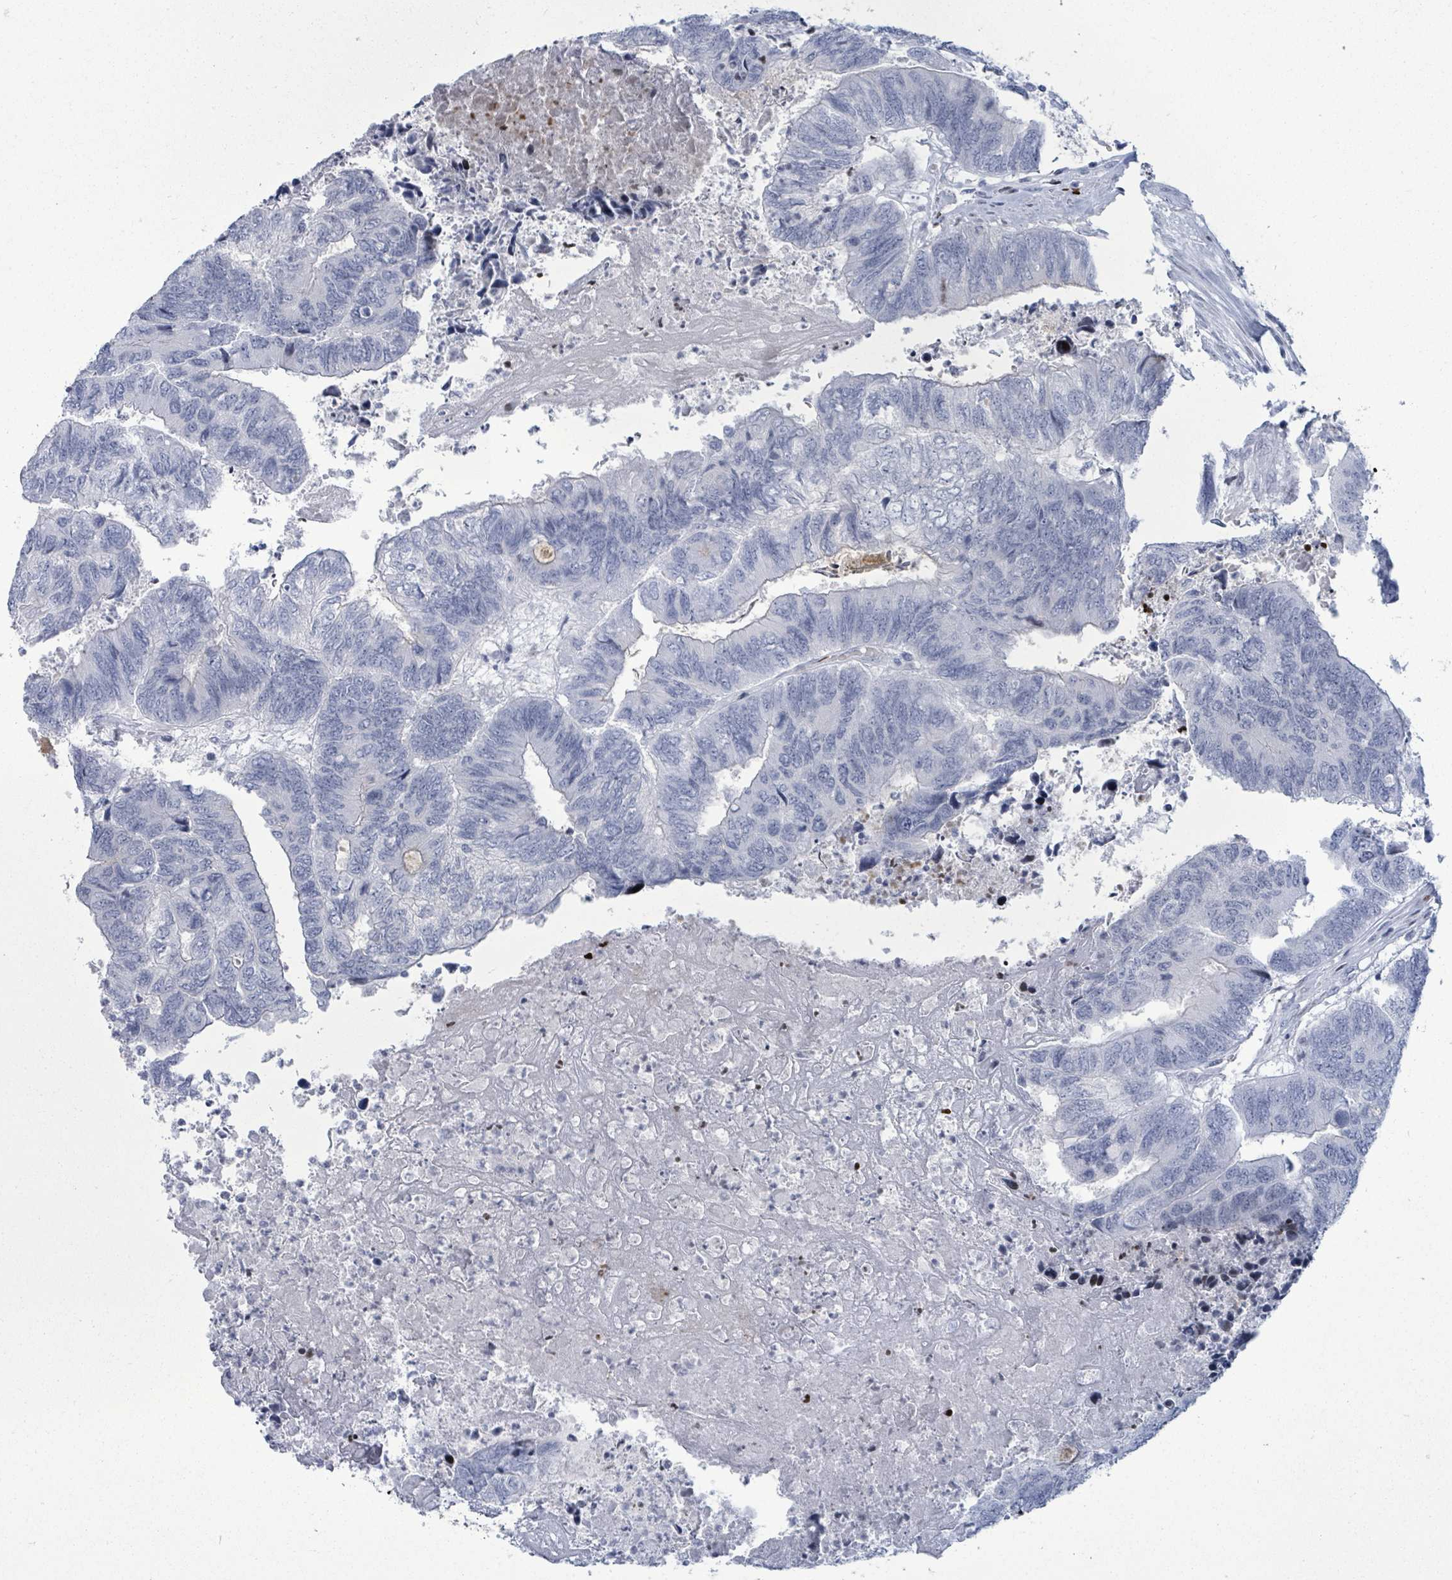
{"staining": {"intensity": "negative", "quantity": "none", "location": "none"}, "tissue": "colorectal cancer", "cell_type": "Tumor cells", "image_type": "cancer", "snomed": [{"axis": "morphology", "description": "Adenocarcinoma, NOS"}, {"axis": "topography", "description": "Colon"}], "caption": "A photomicrograph of colorectal adenocarcinoma stained for a protein exhibits no brown staining in tumor cells. Brightfield microscopy of IHC stained with DAB (brown) and hematoxylin (blue), captured at high magnification.", "gene": "MALL", "patient": {"sex": "female", "age": 67}}